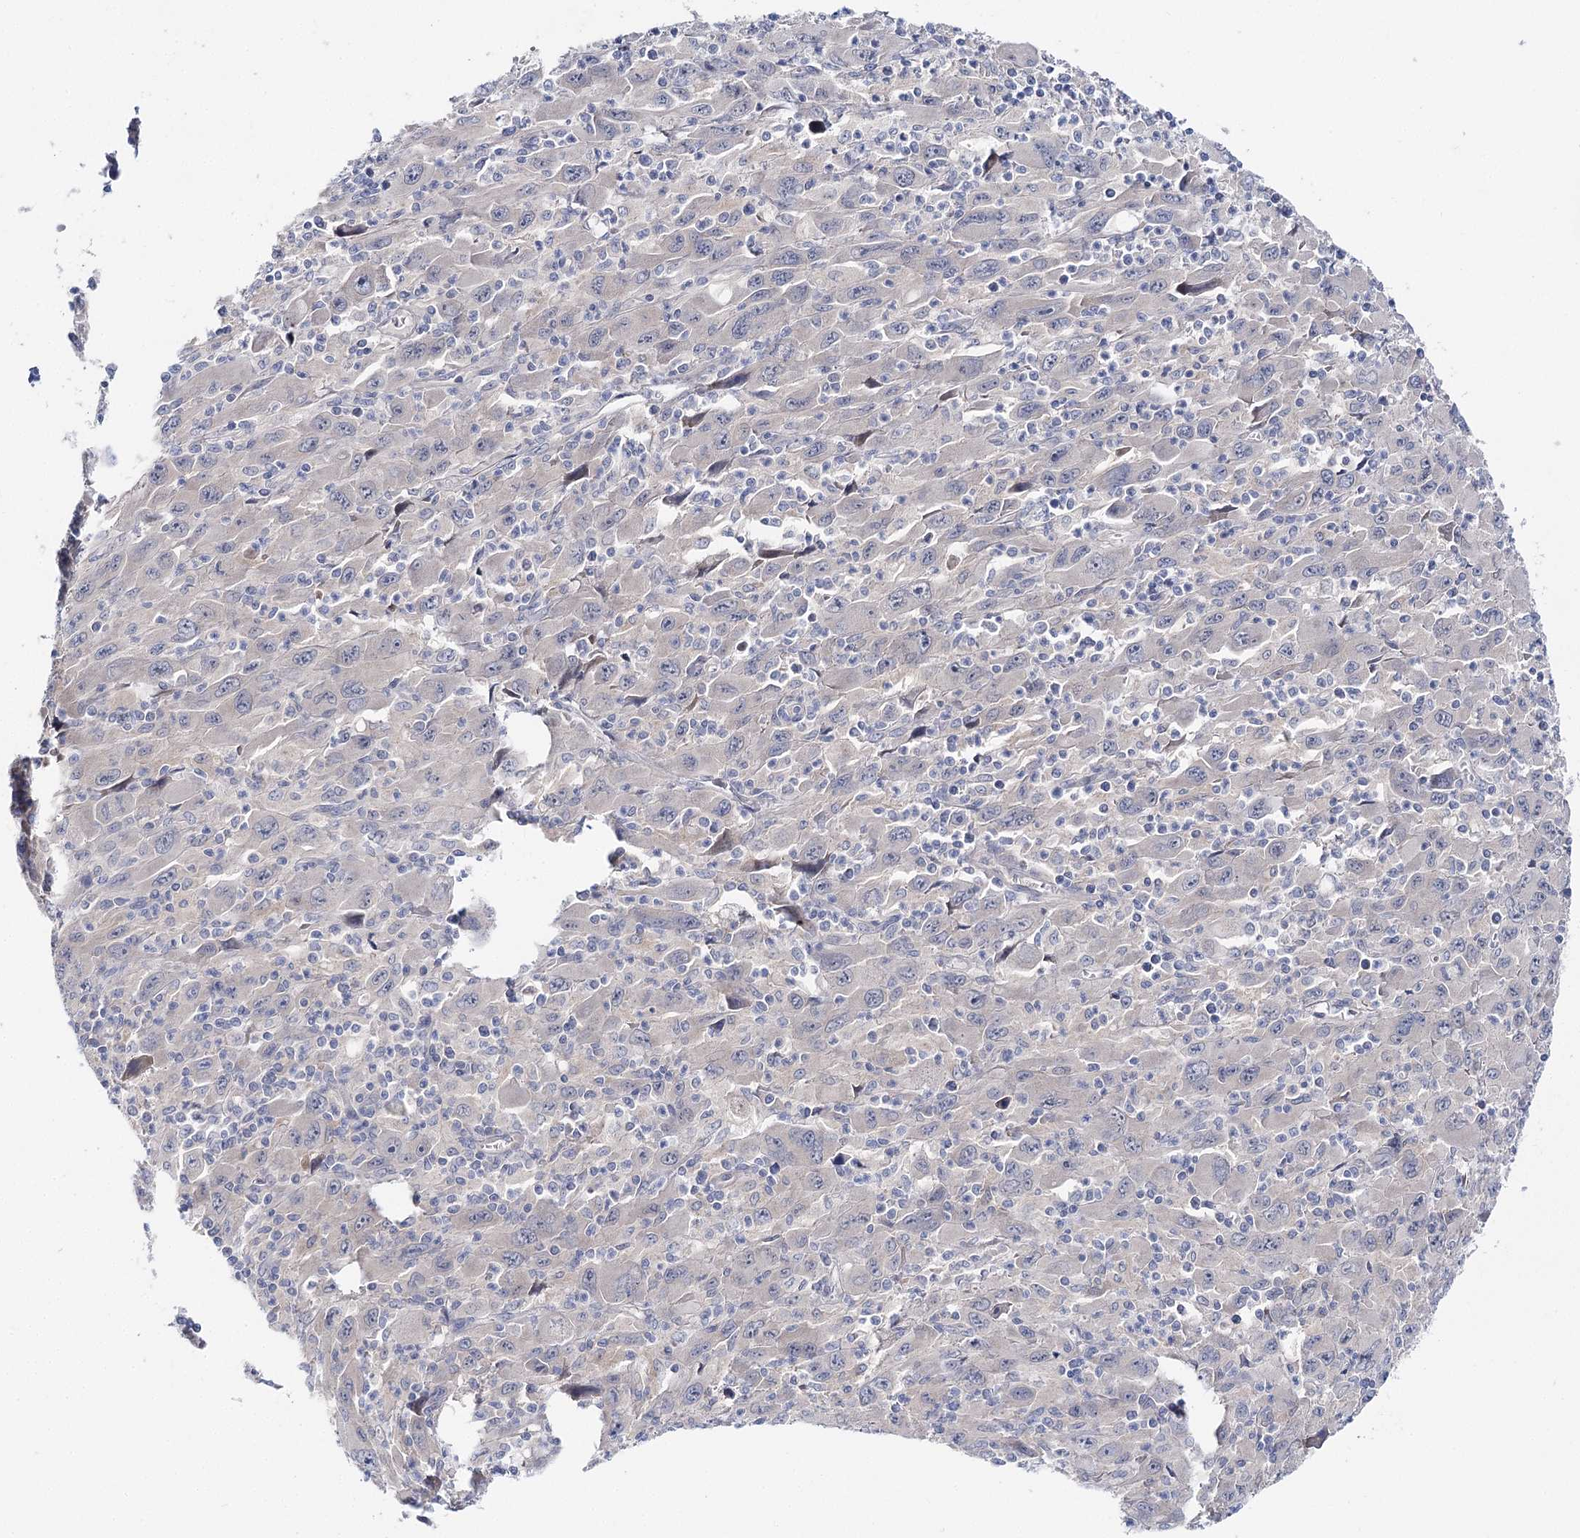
{"staining": {"intensity": "negative", "quantity": "none", "location": "none"}, "tissue": "melanoma", "cell_type": "Tumor cells", "image_type": "cancer", "snomed": [{"axis": "morphology", "description": "Malignant melanoma, Metastatic site"}, {"axis": "topography", "description": "Skin"}], "caption": "Tumor cells are negative for brown protein staining in malignant melanoma (metastatic site).", "gene": "LRRC14B", "patient": {"sex": "female", "age": 56}}